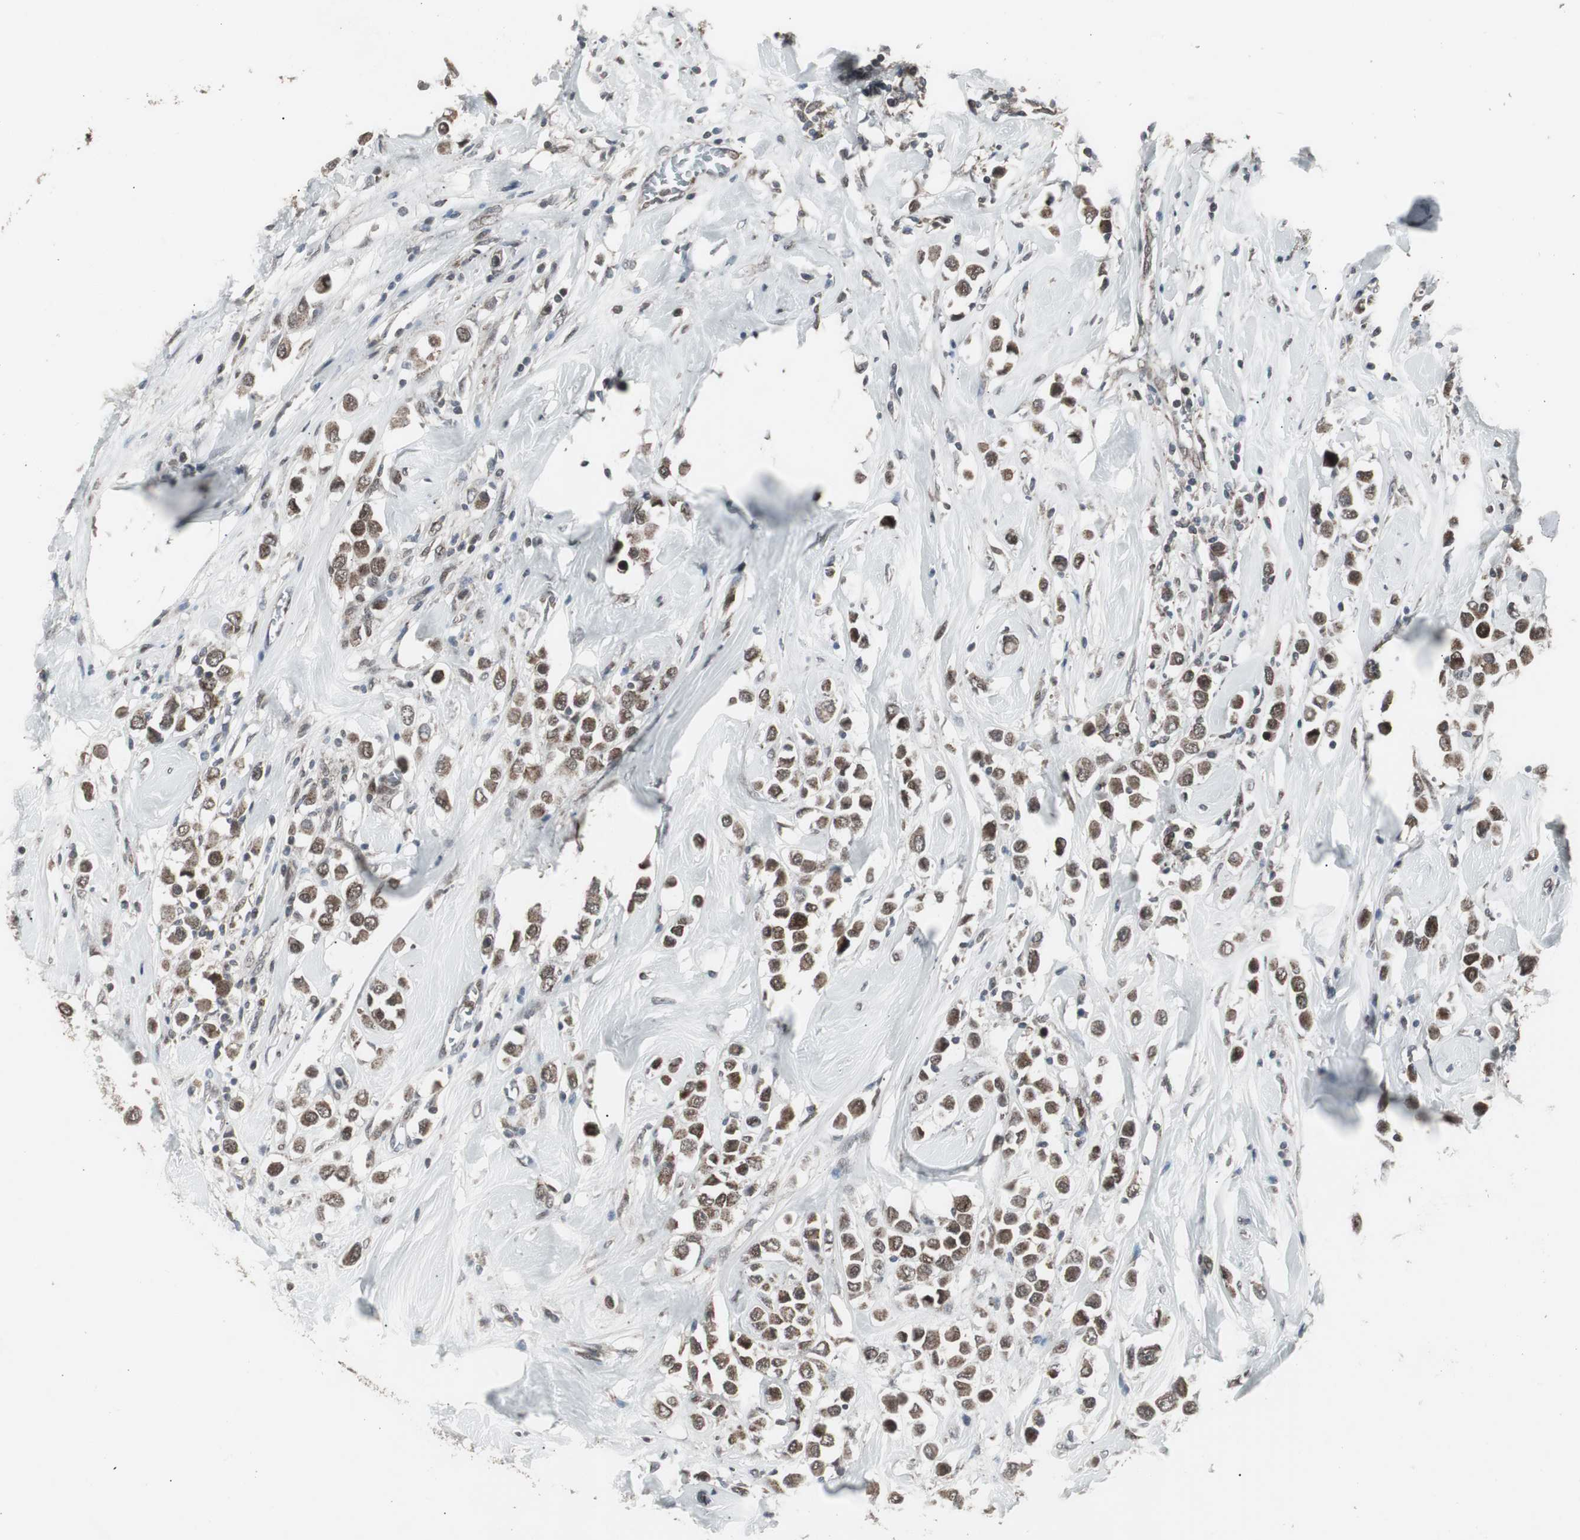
{"staining": {"intensity": "moderate", "quantity": ">75%", "location": "nuclear"}, "tissue": "breast cancer", "cell_type": "Tumor cells", "image_type": "cancer", "snomed": [{"axis": "morphology", "description": "Duct carcinoma"}, {"axis": "topography", "description": "Breast"}], "caption": "A medium amount of moderate nuclear positivity is identified in approximately >75% of tumor cells in breast cancer tissue.", "gene": "RXRA", "patient": {"sex": "female", "age": 61}}